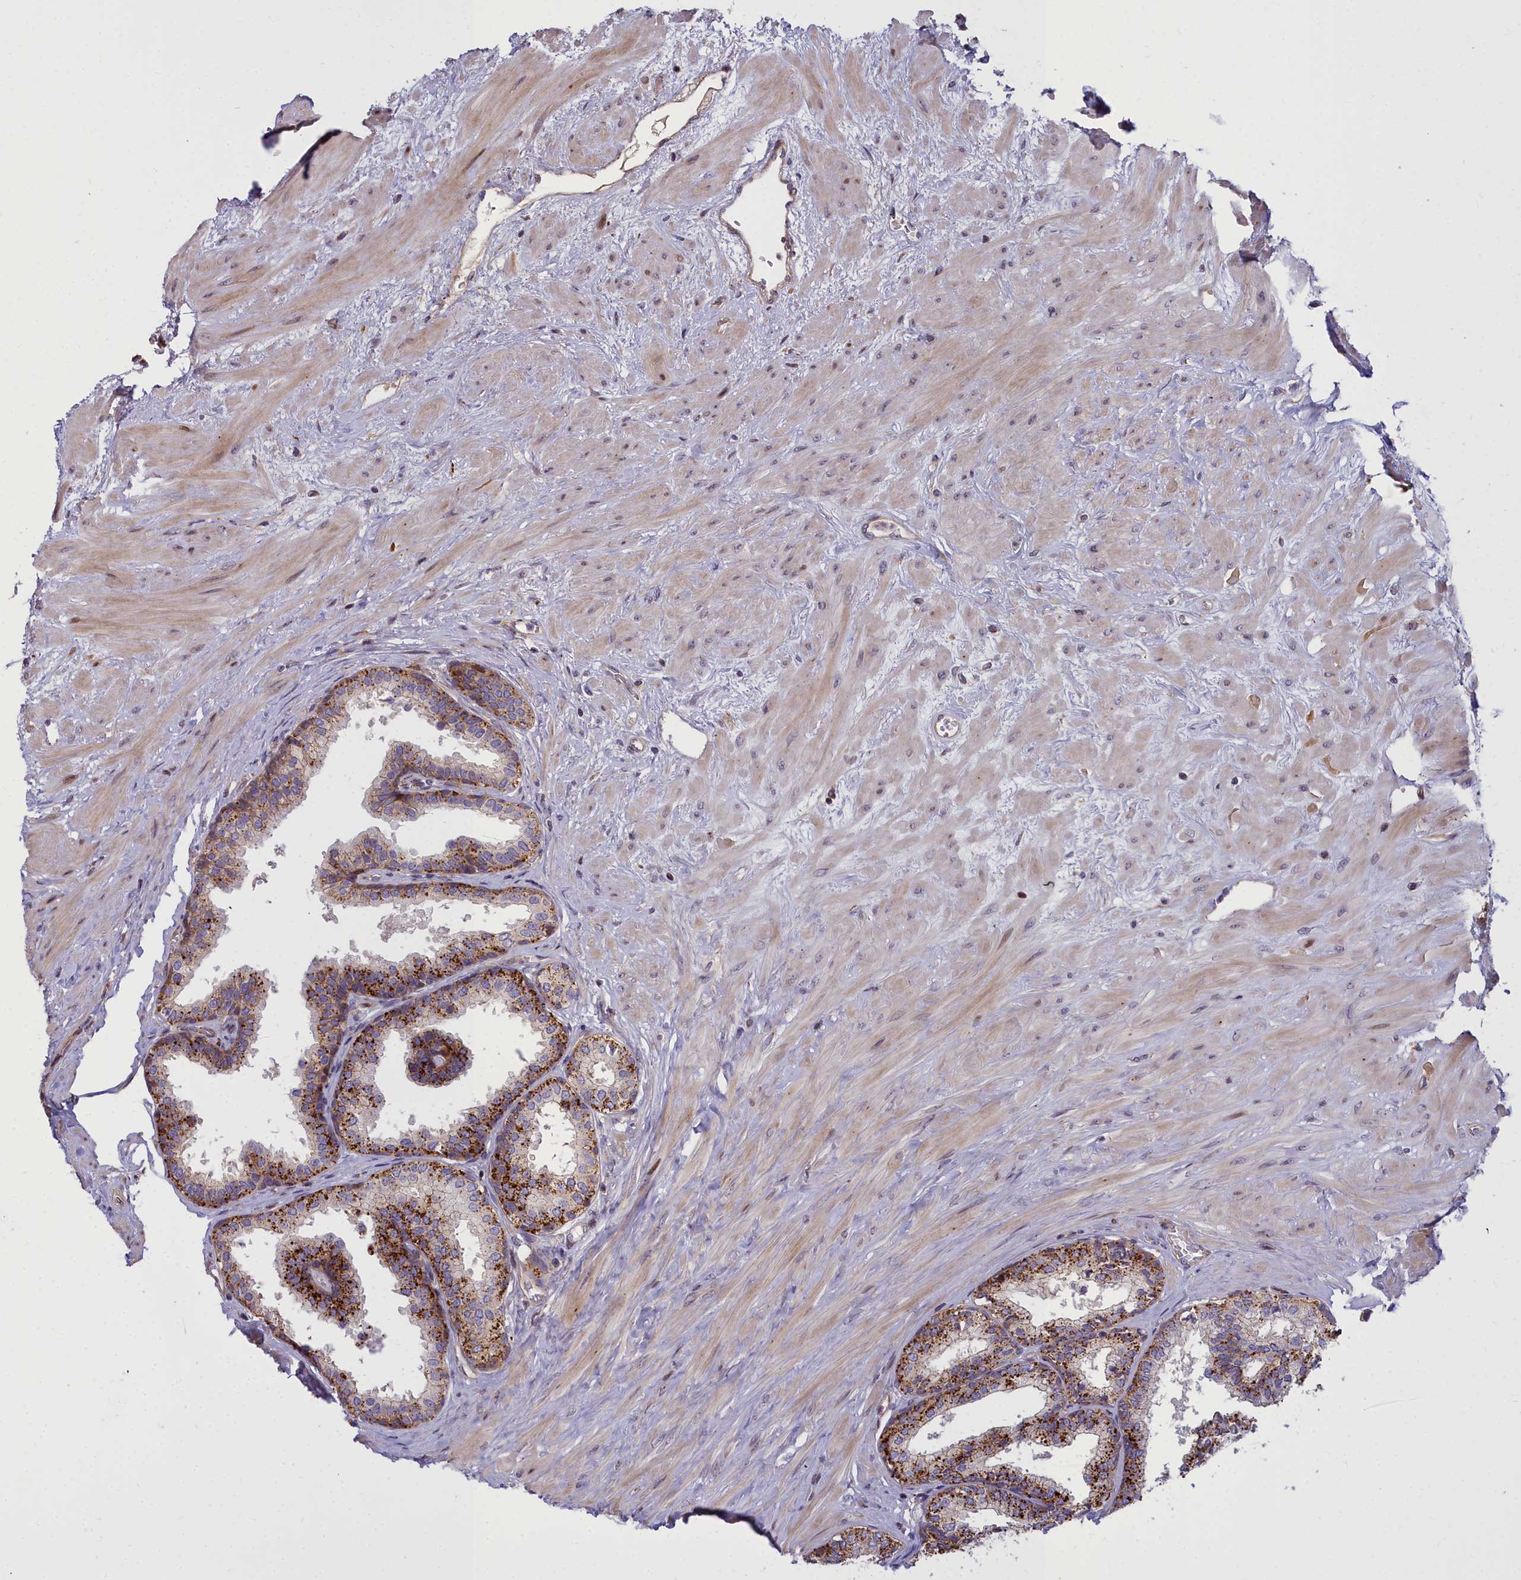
{"staining": {"intensity": "strong", "quantity": "25%-75%", "location": "cytoplasmic/membranous"}, "tissue": "prostate", "cell_type": "Glandular cells", "image_type": "normal", "snomed": [{"axis": "morphology", "description": "Normal tissue, NOS"}, {"axis": "topography", "description": "Prostate"}], "caption": "A brown stain labels strong cytoplasmic/membranous positivity of a protein in glandular cells of normal prostate. The protein is shown in brown color, while the nuclei are stained blue.", "gene": "GLYATL3", "patient": {"sex": "male", "age": 48}}